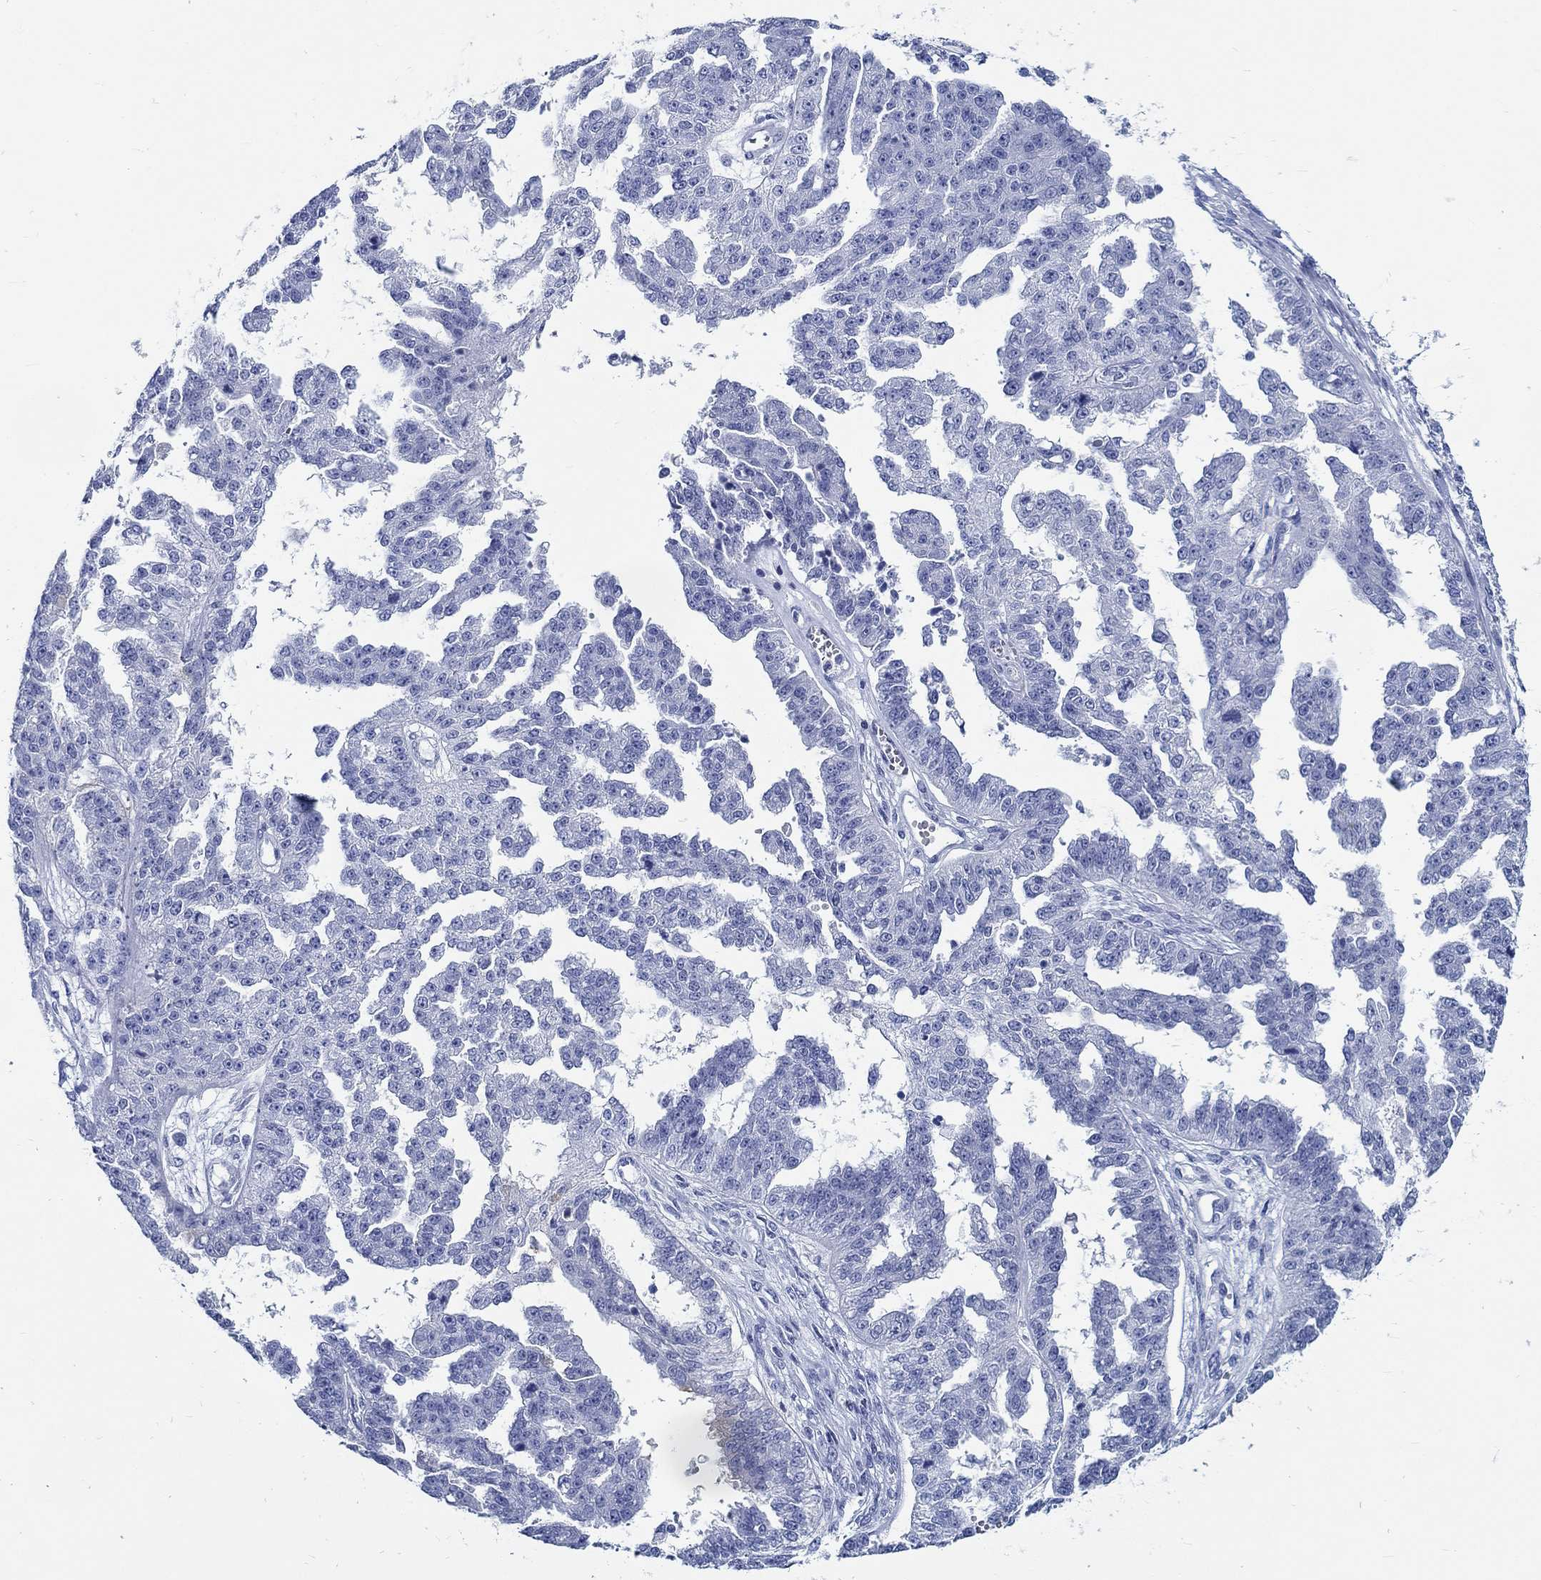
{"staining": {"intensity": "negative", "quantity": "none", "location": "none"}, "tissue": "ovarian cancer", "cell_type": "Tumor cells", "image_type": "cancer", "snomed": [{"axis": "morphology", "description": "Cystadenocarcinoma, serous, NOS"}, {"axis": "topography", "description": "Ovary"}], "caption": "The histopathology image demonstrates no significant staining in tumor cells of ovarian serous cystadenocarcinoma.", "gene": "FBXO2", "patient": {"sex": "female", "age": 58}}